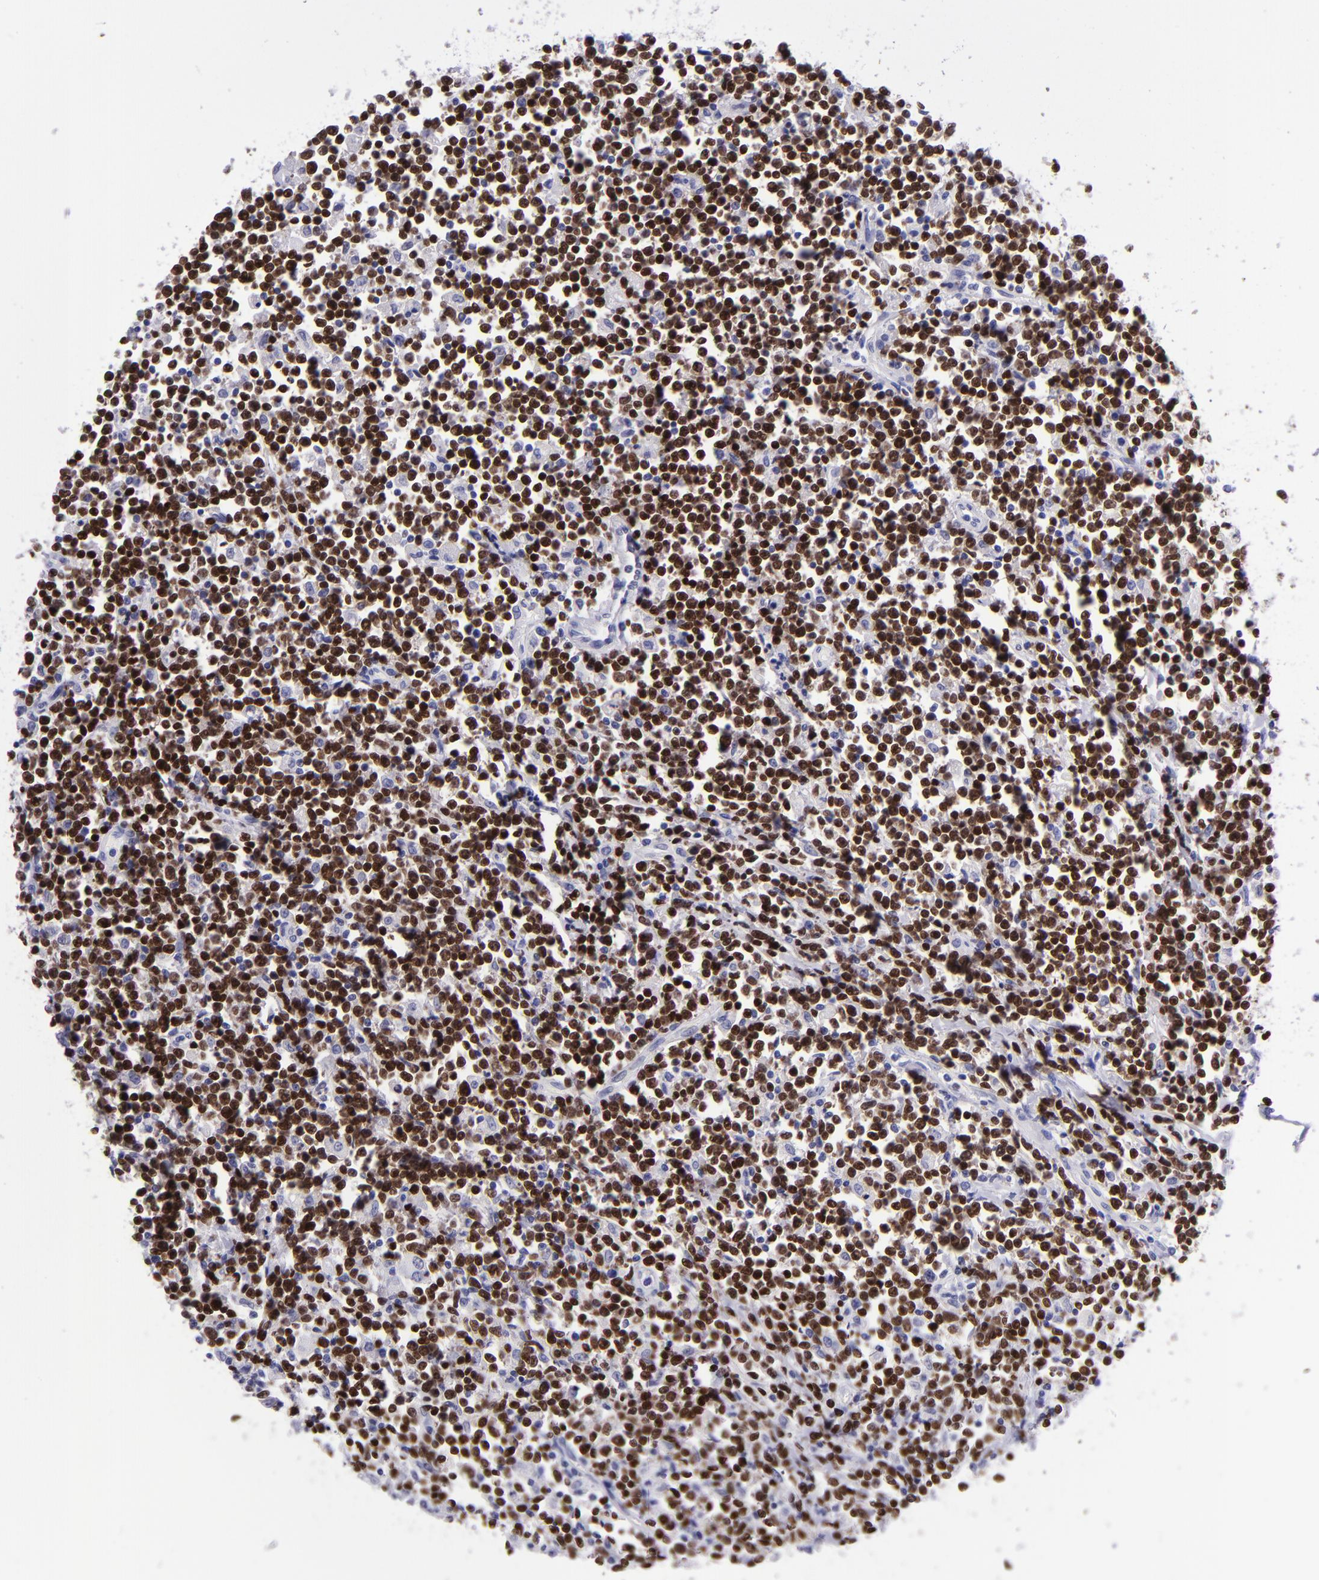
{"staining": {"intensity": "strong", "quantity": ">75%", "location": "nuclear"}, "tissue": "lymphoma", "cell_type": "Tumor cells", "image_type": "cancer", "snomed": [{"axis": "morphology", "description": "Malignant lymphoma, non-Hodgkin's type, High grade"}, {"axis": "topography", "description": "Colon"}], "caption": "Immunohistochemistry (IHC) of malignant lymphoma, non-Hodgkin's type (high-grade) displays high levels of strong nuclear positivity in approximately >75% of tumor cells. (Stains: DAB (3,3'-diaminobenzidine) in brown, nuclei in blue, Microscopy: brightfield microscopy at high magnification).", "gene": "POU2F2", "patient": {"sex": "male", "age": 82}}